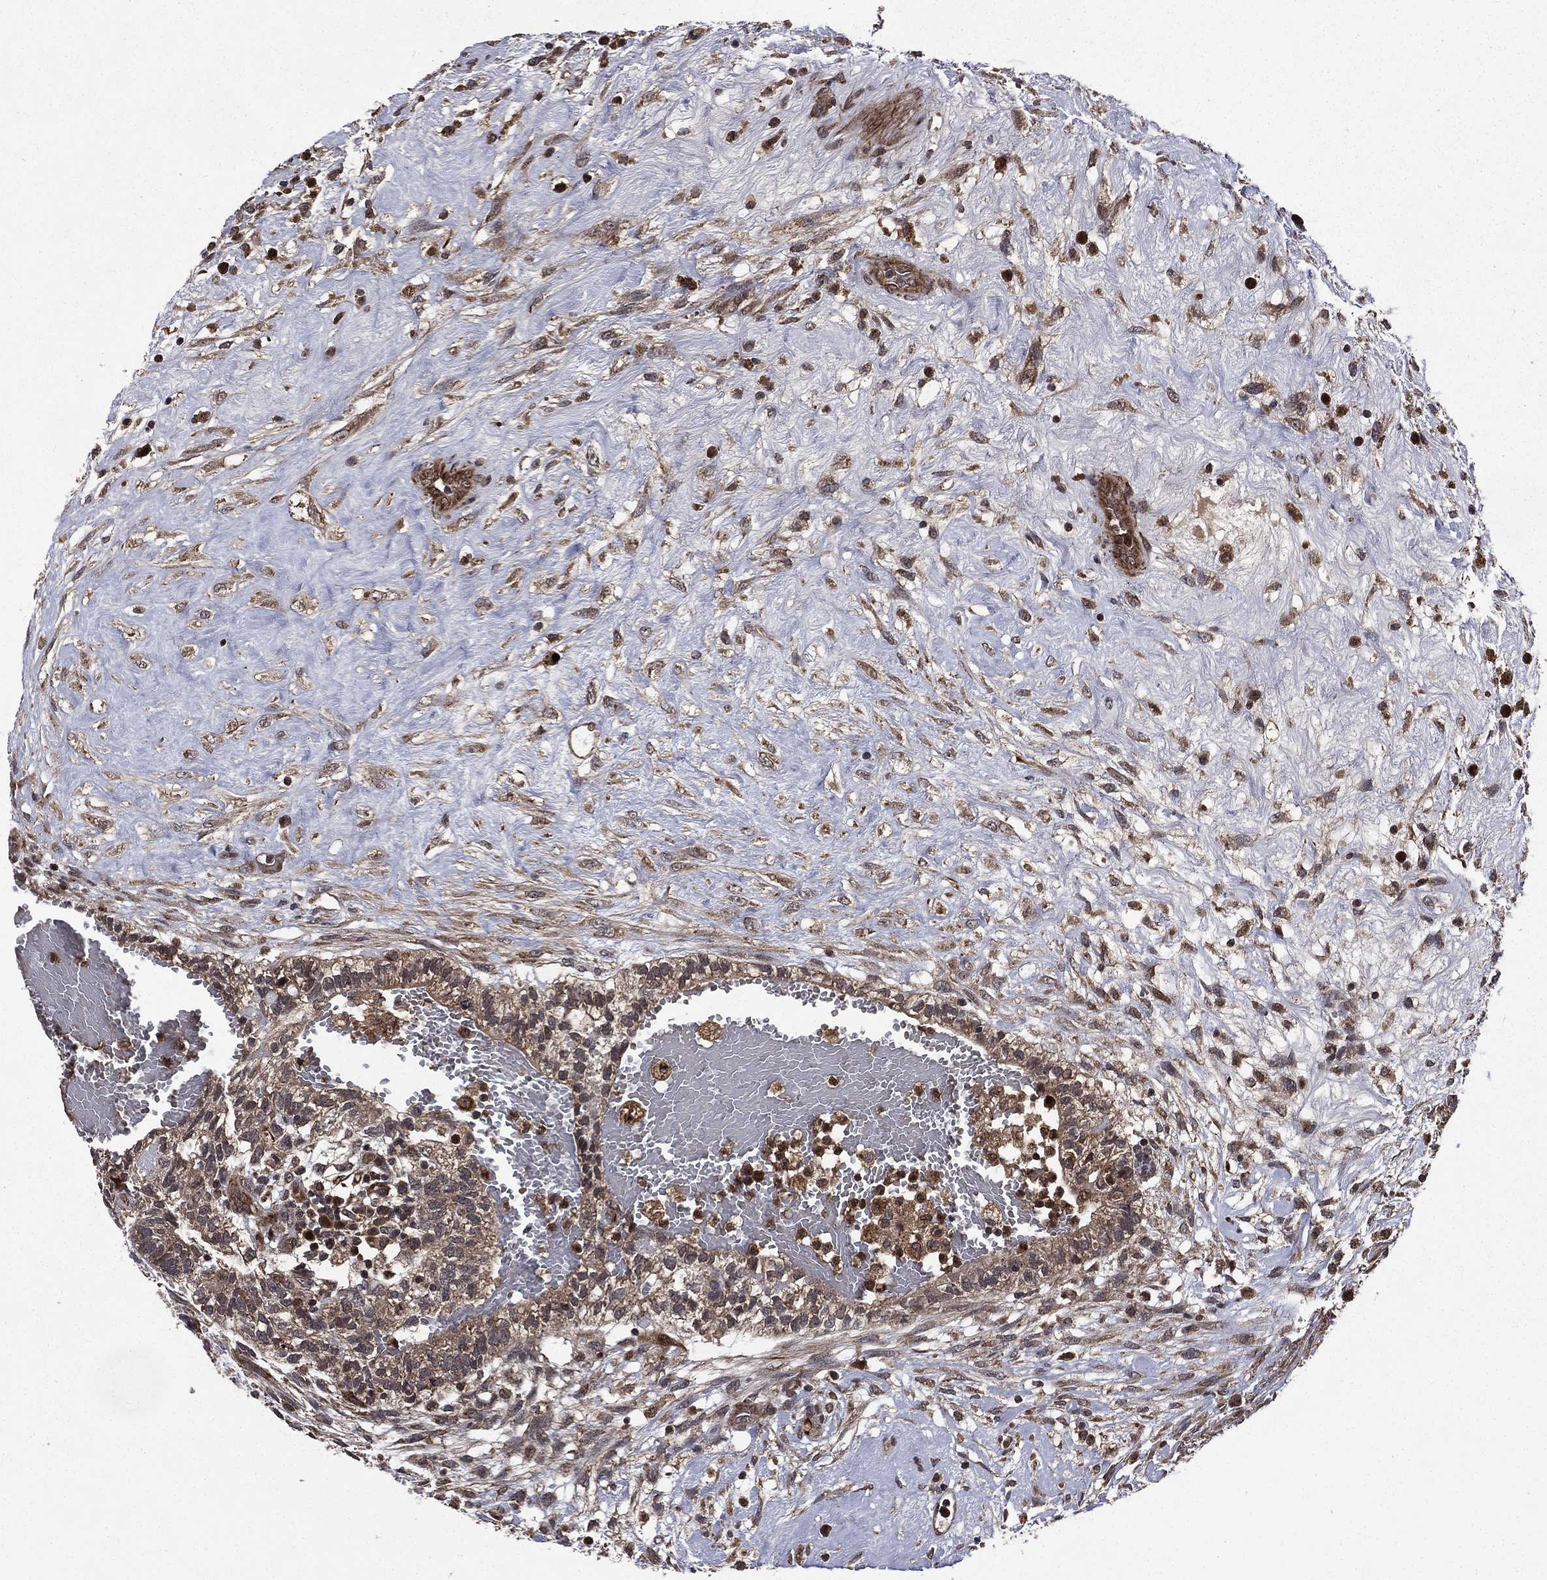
{"staining": {"intensity": "negative", "quantity": "none", "location": "none"}, "tissue": "testis cancer", "cell_type": "Tumor cells", "image_type": "cancer", "snomed": [{"axis": "morphology", "description": "Normal tissue, NOS"}, {"axis": "morphology", "description": "Carcinoma, Embryonal, NOS"}, {"axis": "topography", "description": "Testis"}, {"axis": "topography", "description": "Epididymis"}], "caption": "This is a photomicrograph of immunohistochemistry (IHC) staining of embryonal carcinoma (testis), which shows no staining in tumor cells.", "gene": "LENG8", "patient": {"sex": "male", "age": 32}}